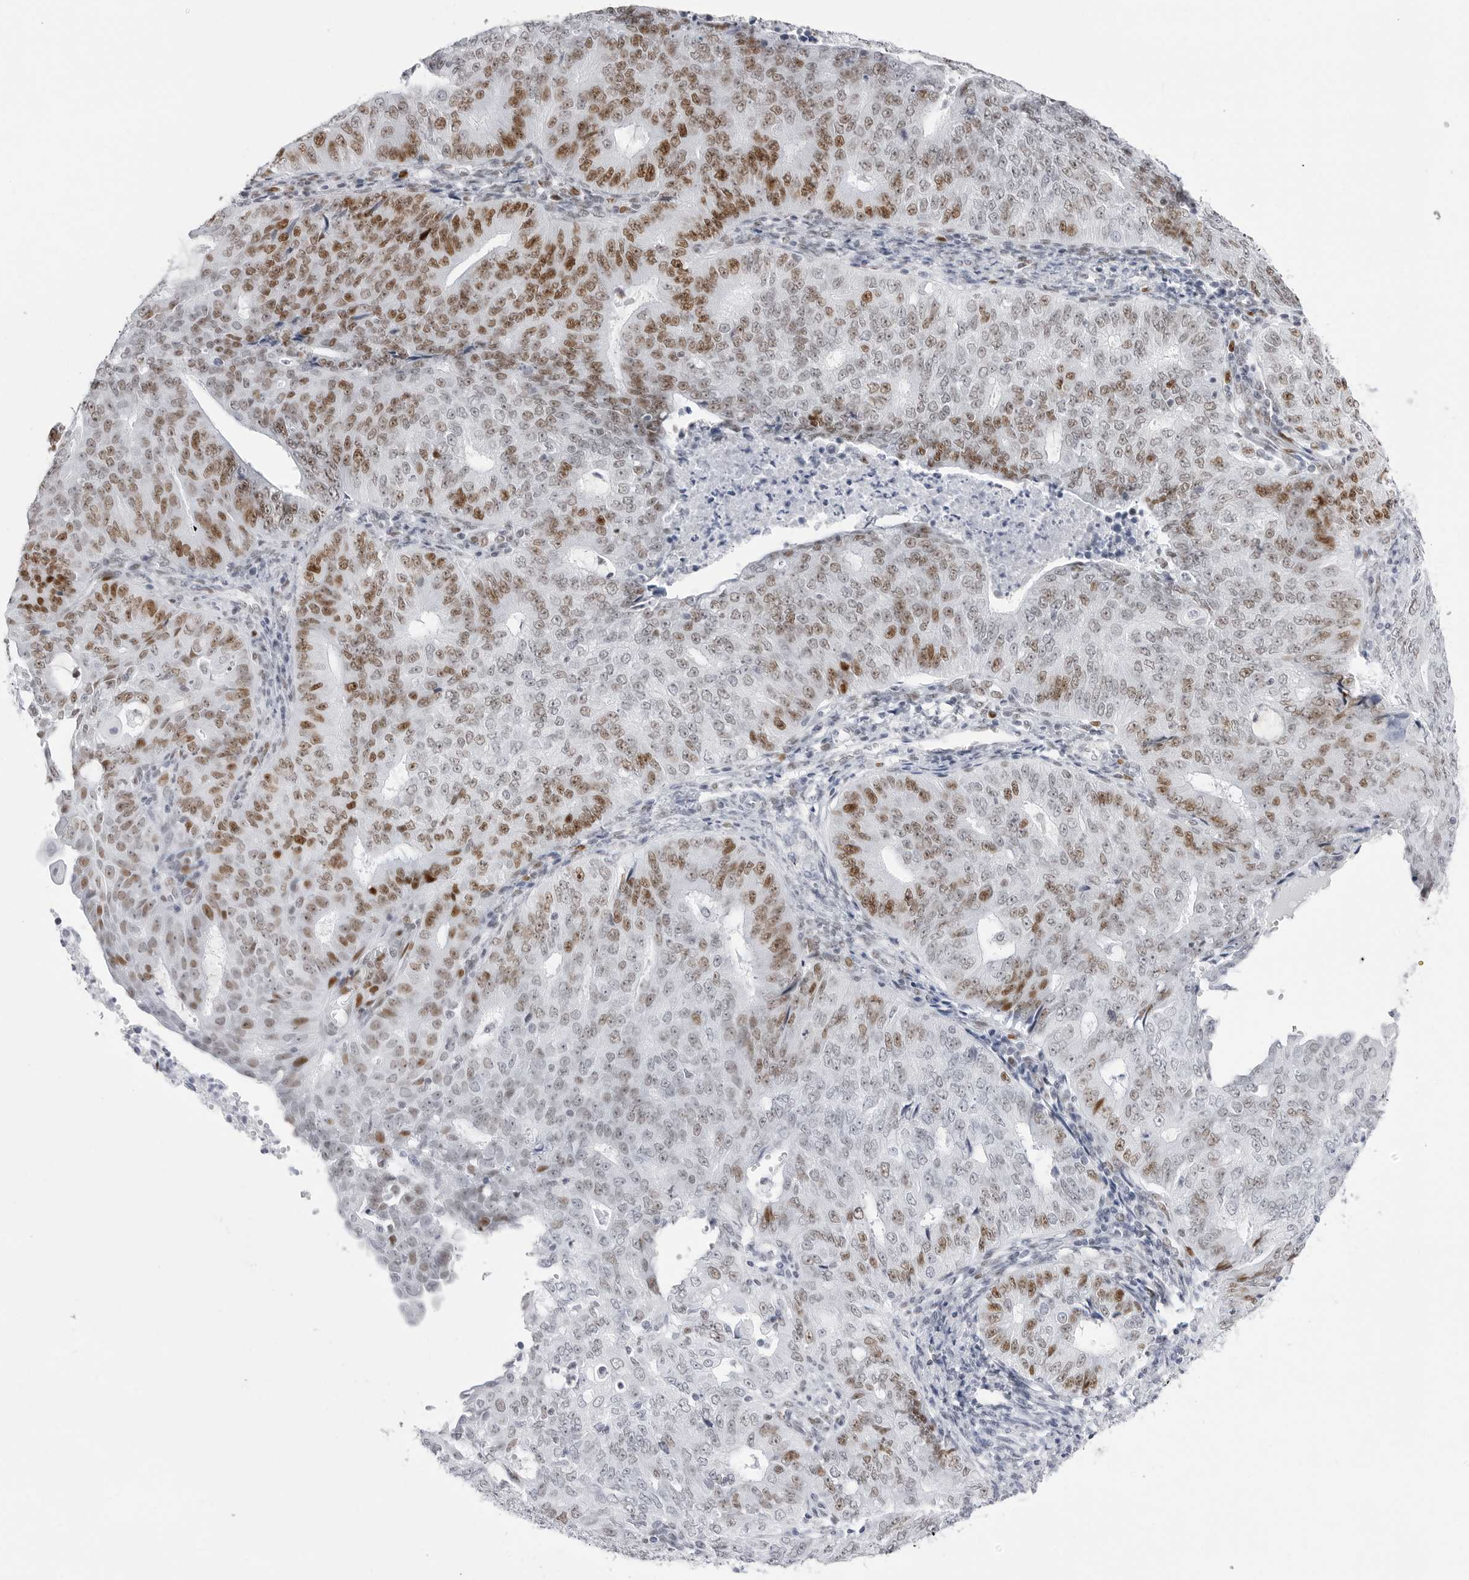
{"staining": {"intensity": "moderate", "quantity": ">75%", "location": "nuclear"}, "tissue": "endometrial cancer", "cell_type": "Tumor cells", "image_type": "cancer", "snomed": [{"axis": "morphology", "description": "Adenocarcinoma, NOS"}, {"axis": "topography", "description": "Endometrium"}], "caption": "Moderate nuclear staining is appreciated in approximately >75% of tumor cells in endometrial cancer.", "gene": "NASP", "patient": {"sex": "female", "age": 32}}